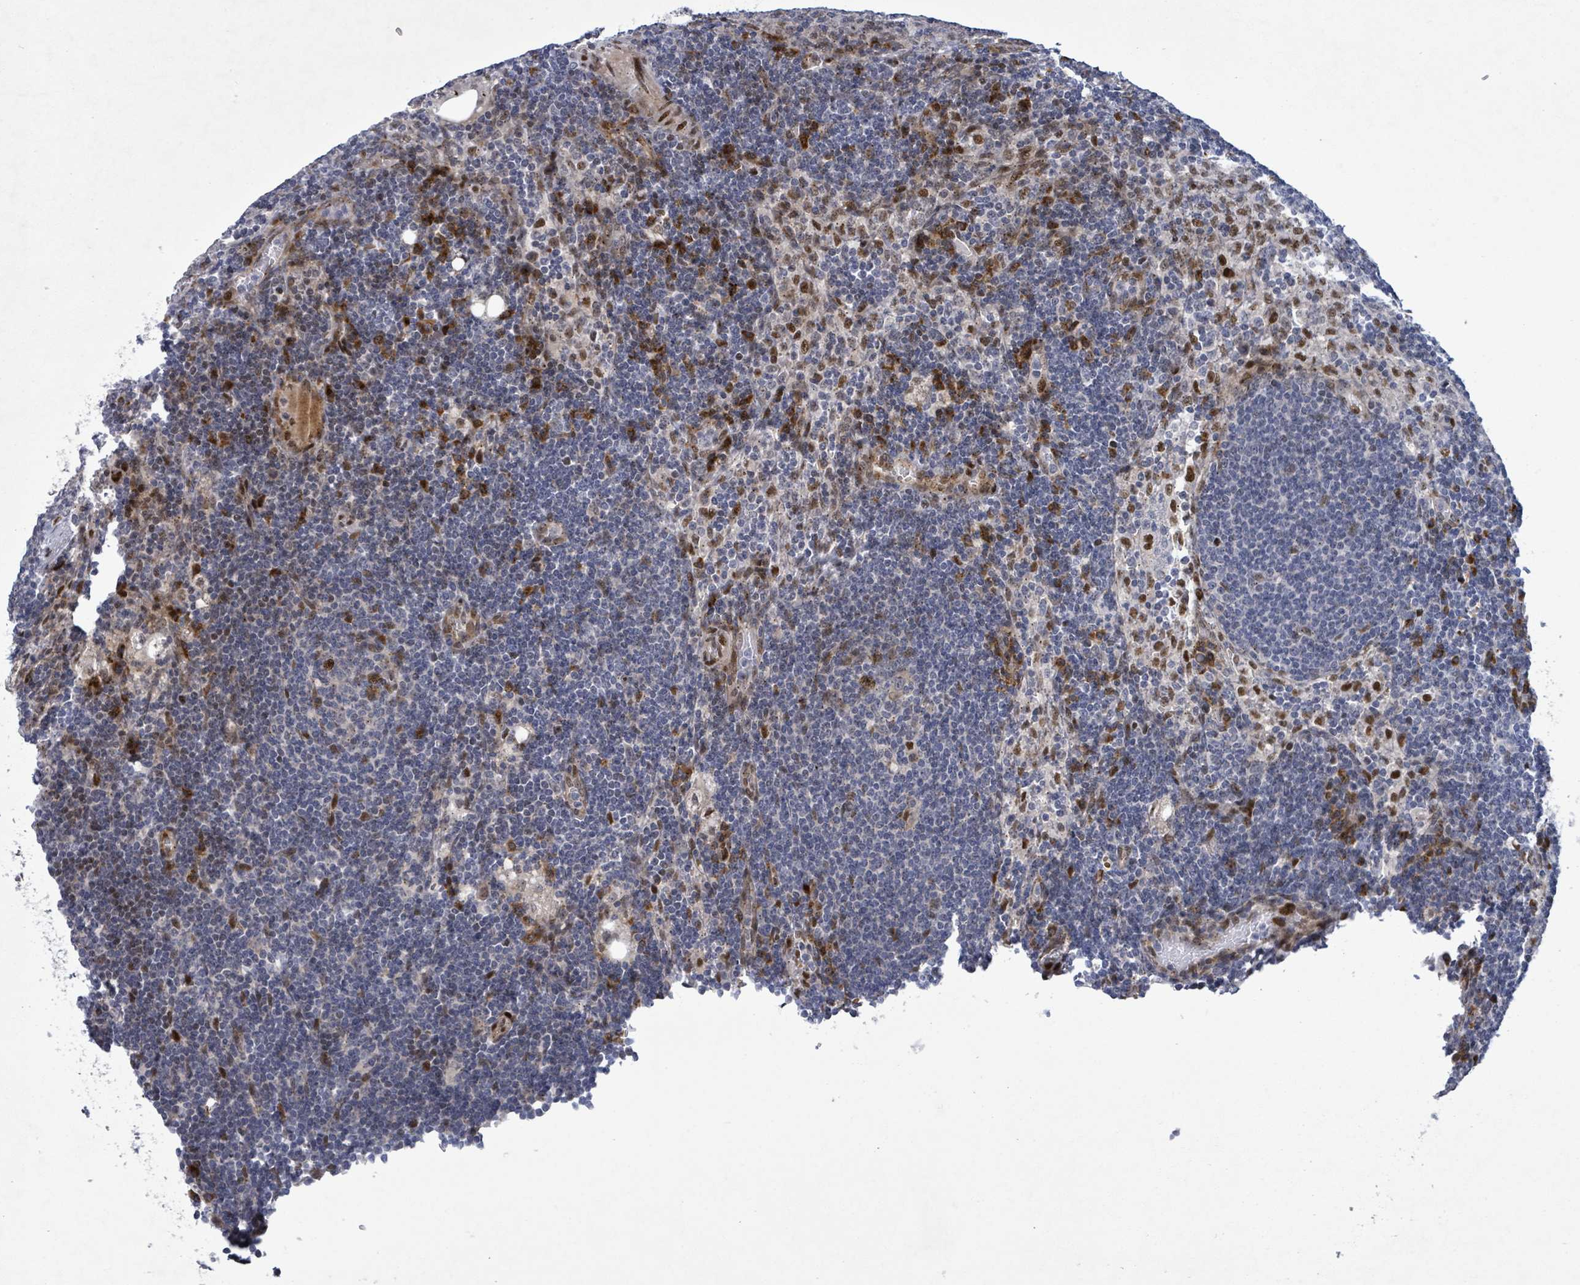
{"staining": {"intensity": "negative", "quantity": "none", "location": "none"}, "tissue": "lymph node", "cell_type": "Germinal center cells", "image_type": "normal", "snomed": [{"axis": "morphology", "description": "Normal tissue, NOS"}, {"axis": "topography", "description": "Lymph node"}], "caption": "High power microscopy histopathology image of an IHC image of normal lymph node, revealing no significant expression in germinal center cells. Nuclei are stained in blue.", "gene": "TUSC1", "patient": {"sex": "female", "age": 73}}